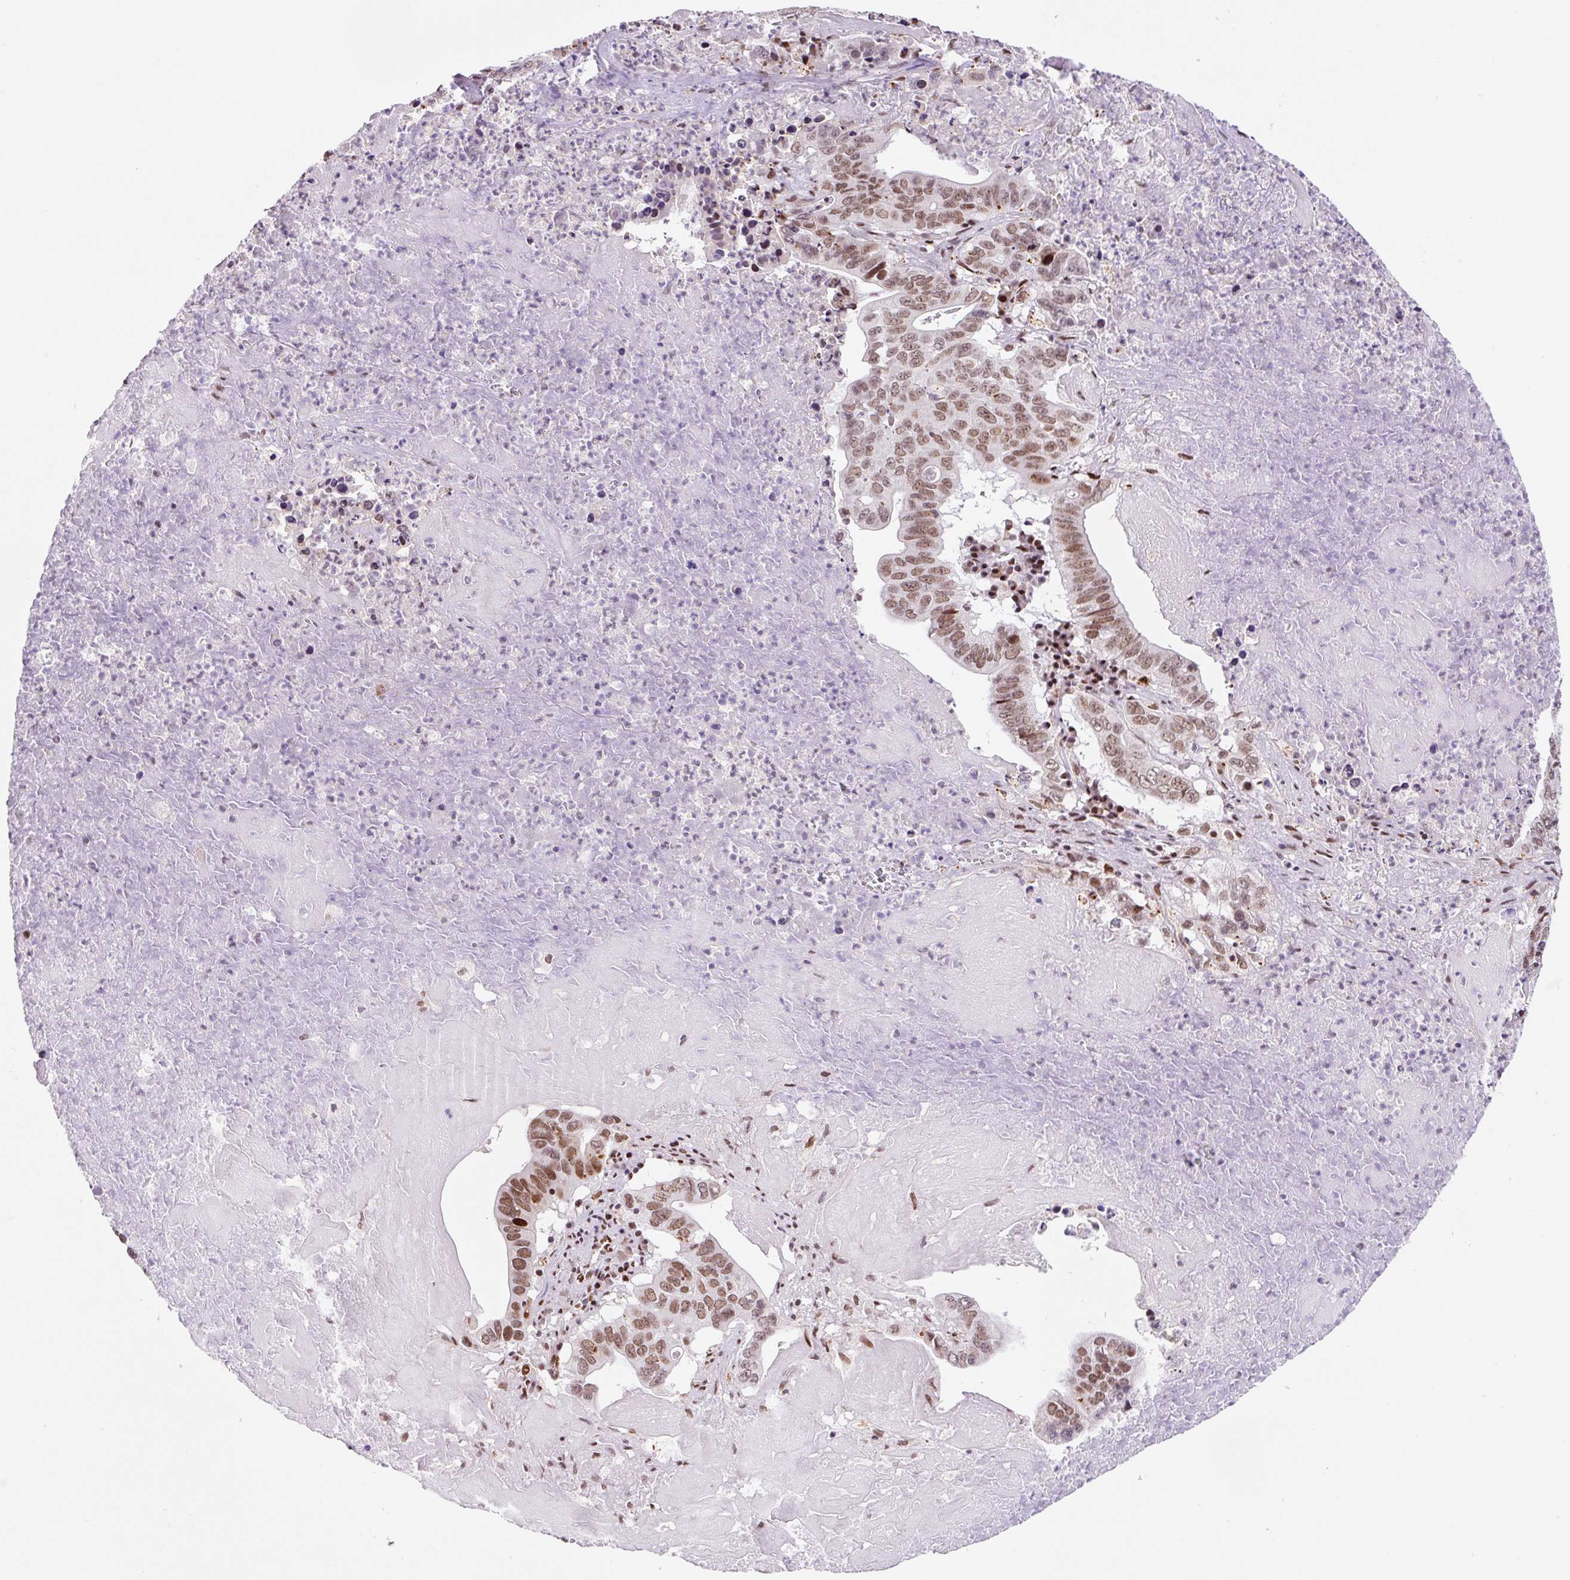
{"staining": {"intensity": "moderate", "quantity": ">75%", "location": "nuclear"}, "tissue": "lung cancer", "cell_type": "Tumor cells", "image_type": "cancer", "snomed": [{"axis": "morphology", "description": "Adenocarcinoma, NOS"}, {"axis": "topography", "description": "Lung"}], "caption": "Immunohistochemistry (IHC) image of neoplastic tissue: adenocarcinoma (lung) stained using immunohistochemistry displays medium levels of moderate protein expression localized specifically in the nuclear of tumor cells, appearing as a nuclear brown color.", "gene": "CCNL2", "patient": {"sex": "female", "age": 60}}